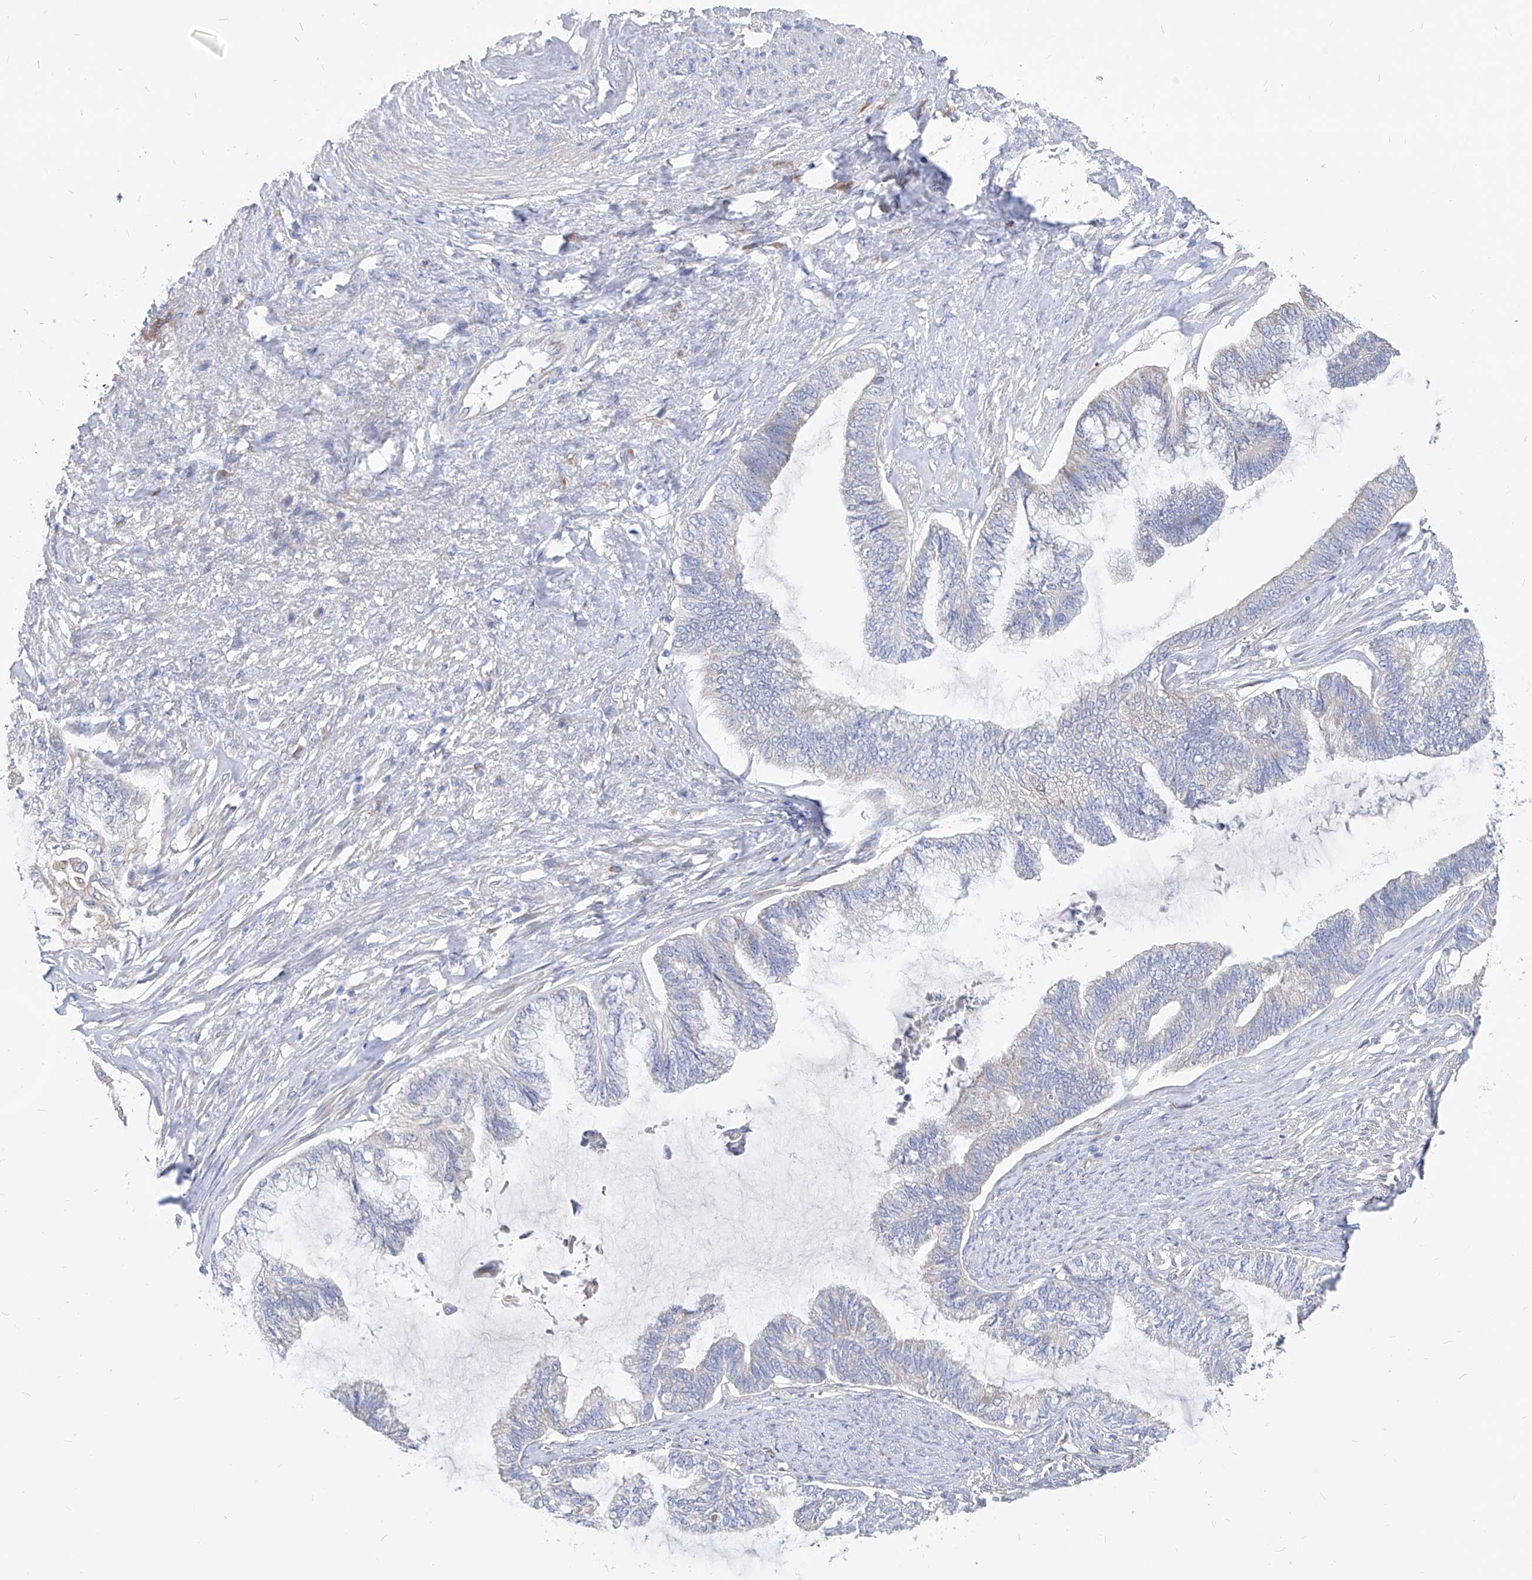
{"staining": {"intensity": "negative", "quantity": "none", "location": "none"}, "tissue": "endometrial cancer", "cell_type": "Tumor cells", "image_type": "cancer", "snomed": [{"axis": "morphology", "description": "Adenocarcinoma, NOS"}, {"axis": "topography", "description": "Endometrium"}], "caption": "Immunohistochemistry (IHC) image of neoplastic tissue: human endometrial adenocarcinoma stained with DAB reveals no significant protein staining in tumor cells. (DAB immunohistochemistry (IHC) with hematoxylin counter stain).", "gene": "UFL1", "patient": {"sex": "female", "age": 86}}